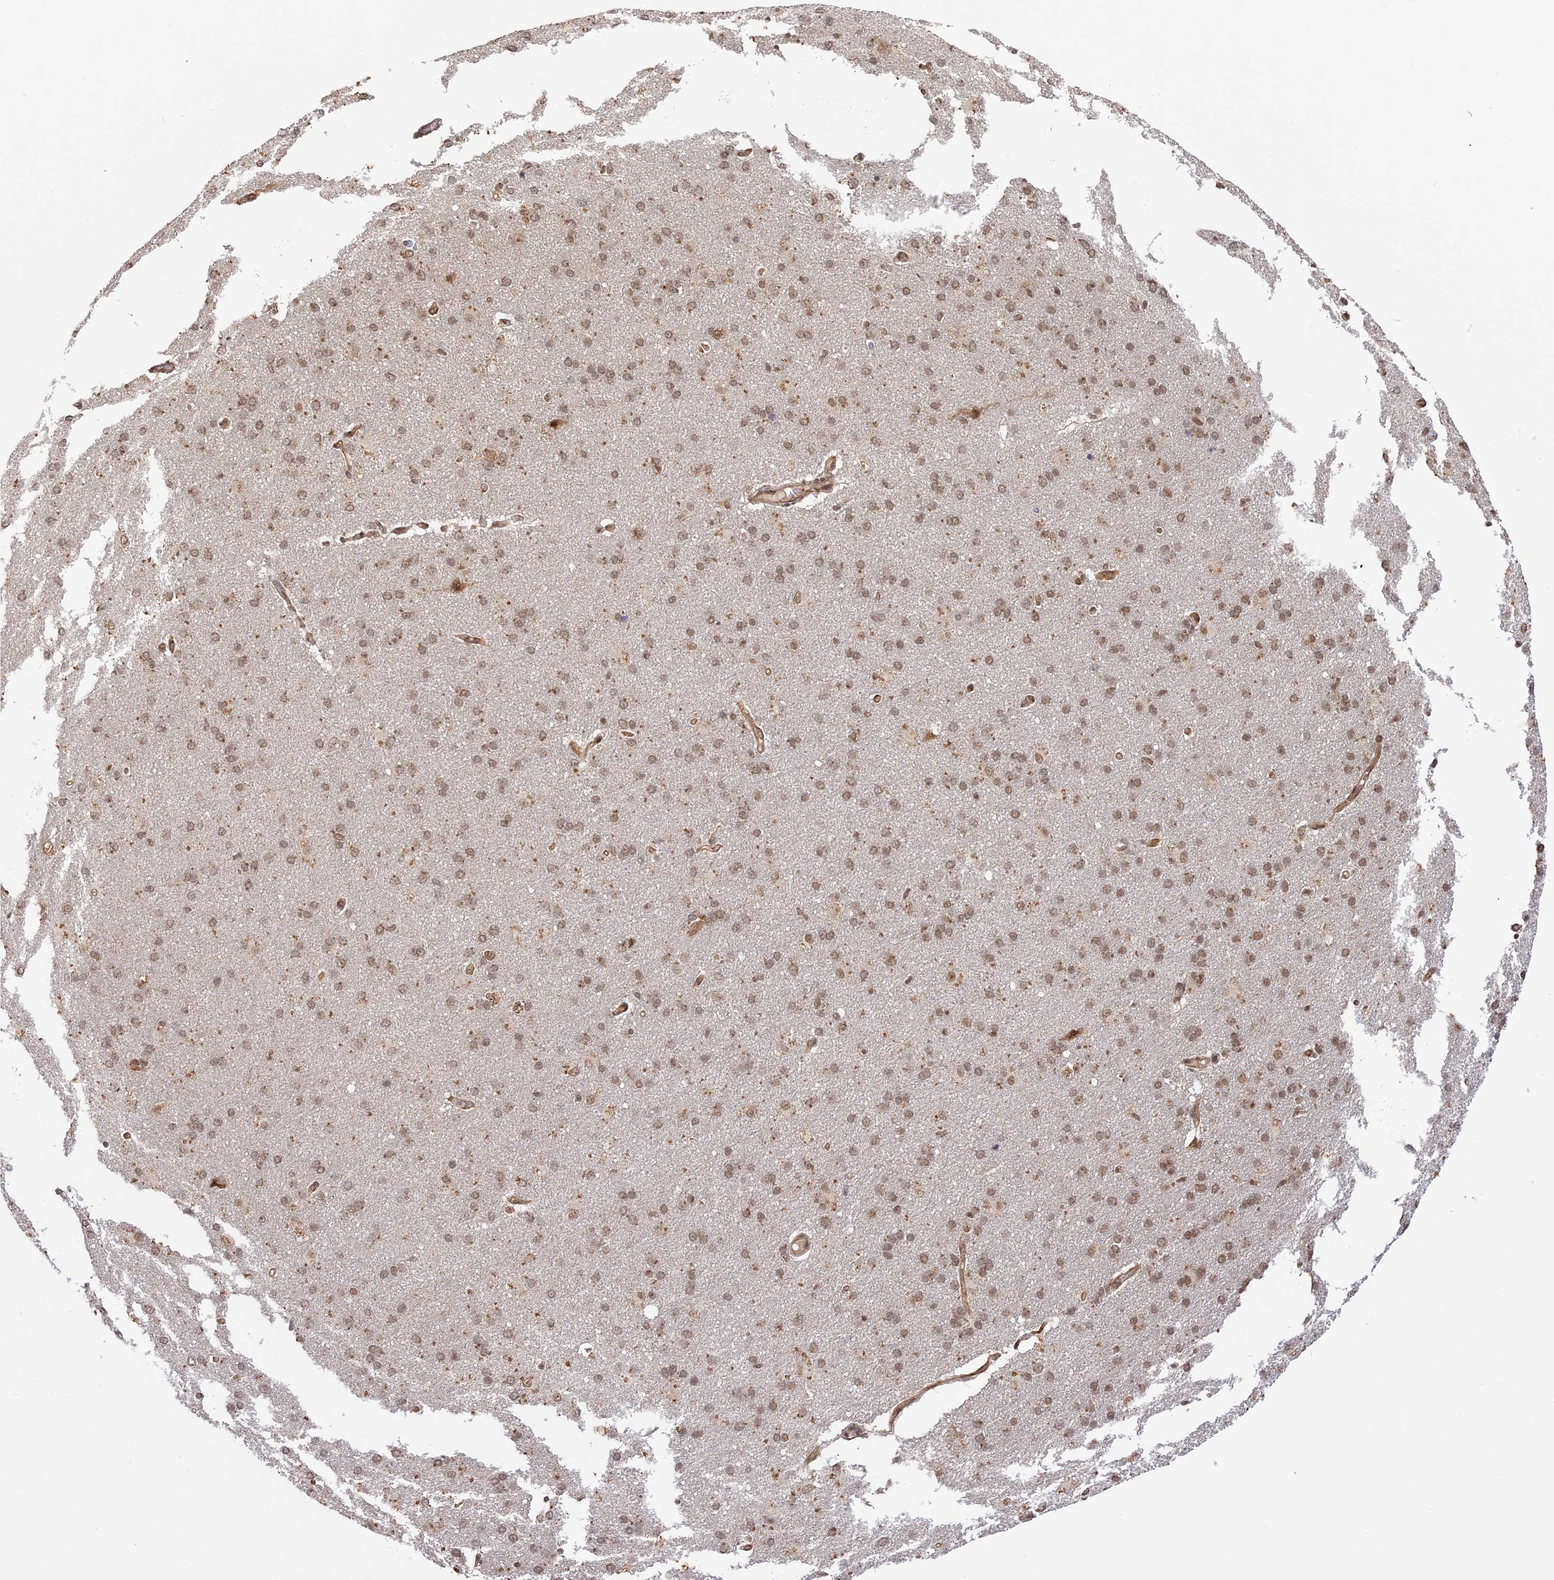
{"staining": {"intensity": "moderate", "quantity": ">75%", "location": "cytoplasmic/membranous"}, "tissue": "cerebral cortex", "cell_type": "Endothelial cells", "image_type": "normal", "snomed": [{"axis": "morphology", "description": "Normal tissue, NOS"}, {"axis": "topography", "description": "Cerebral cortex"}], "caption": "Immunohistochemical staining of normal cerebral cortex exhibits >75% levels of moderate cytoplasmic/membranous protein positivity in about >75% of endothelial cells. Nuclei are stained in blue.", "gene": "PKIG", "patient": {"sex": "male", "age": 62}}